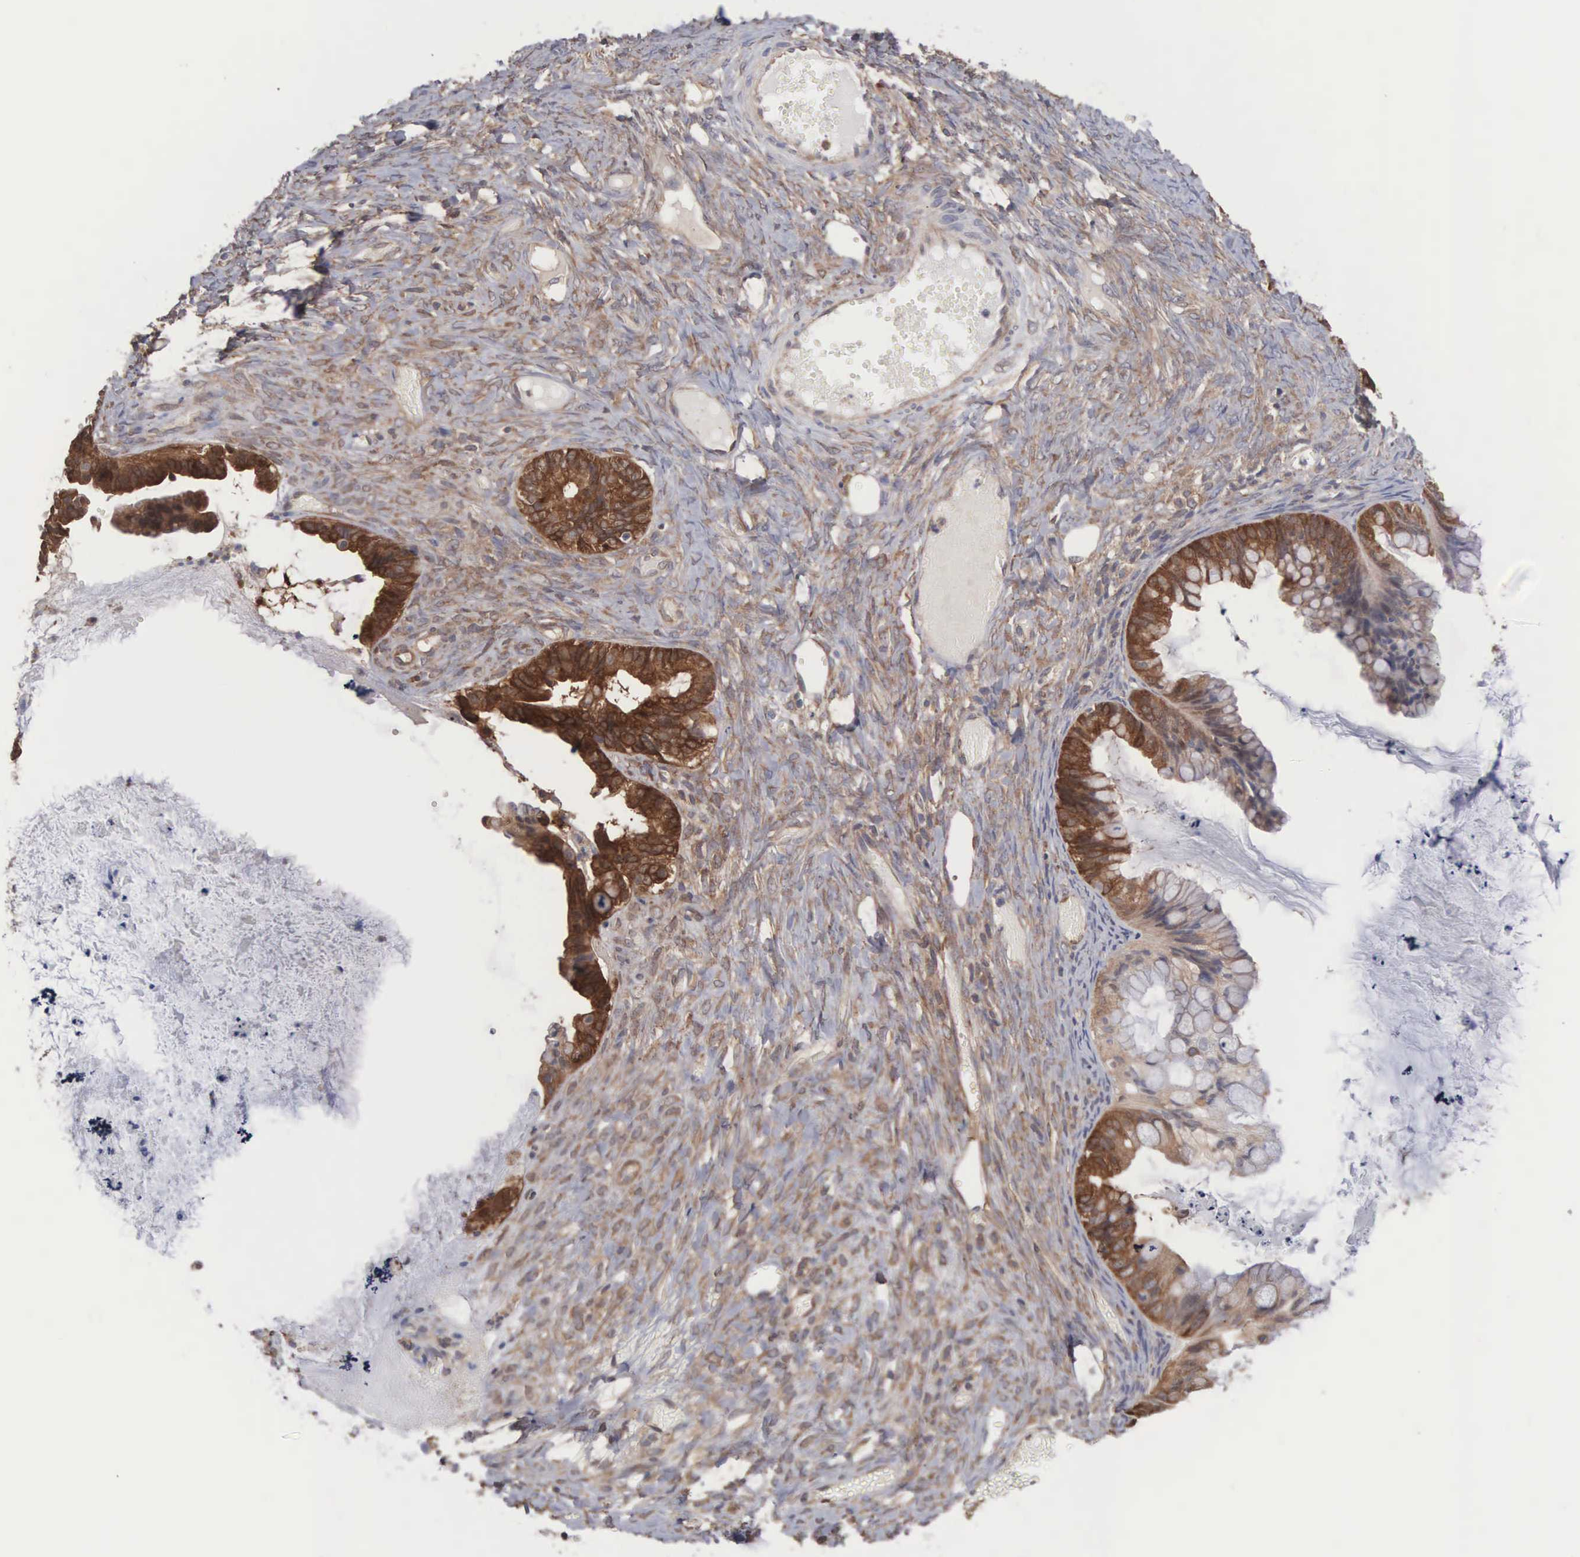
{"staining": {"intensity": "strong", "quantity": ">75%", "location": "cytoplasmic/membranous"}, "tissue": "ovarian cancer", "cell_type": "Tumor cells", "image_type": "cancer", "snomed": [{"axis": "morphology", "description": "Cystadenocarcinoma, mucinous, NOS"}, {"axis": "topography", "description": "Ovary"}], "caption": "Mucinous cystadenocarcinoma (ovarian) stained for a protein (brown) displays strong cytoplasmic/membranous positive staining in approximately >75% of tumor cells.", "gene": "MTHFD1", "patient": {"sex": "female", "age": 57}}